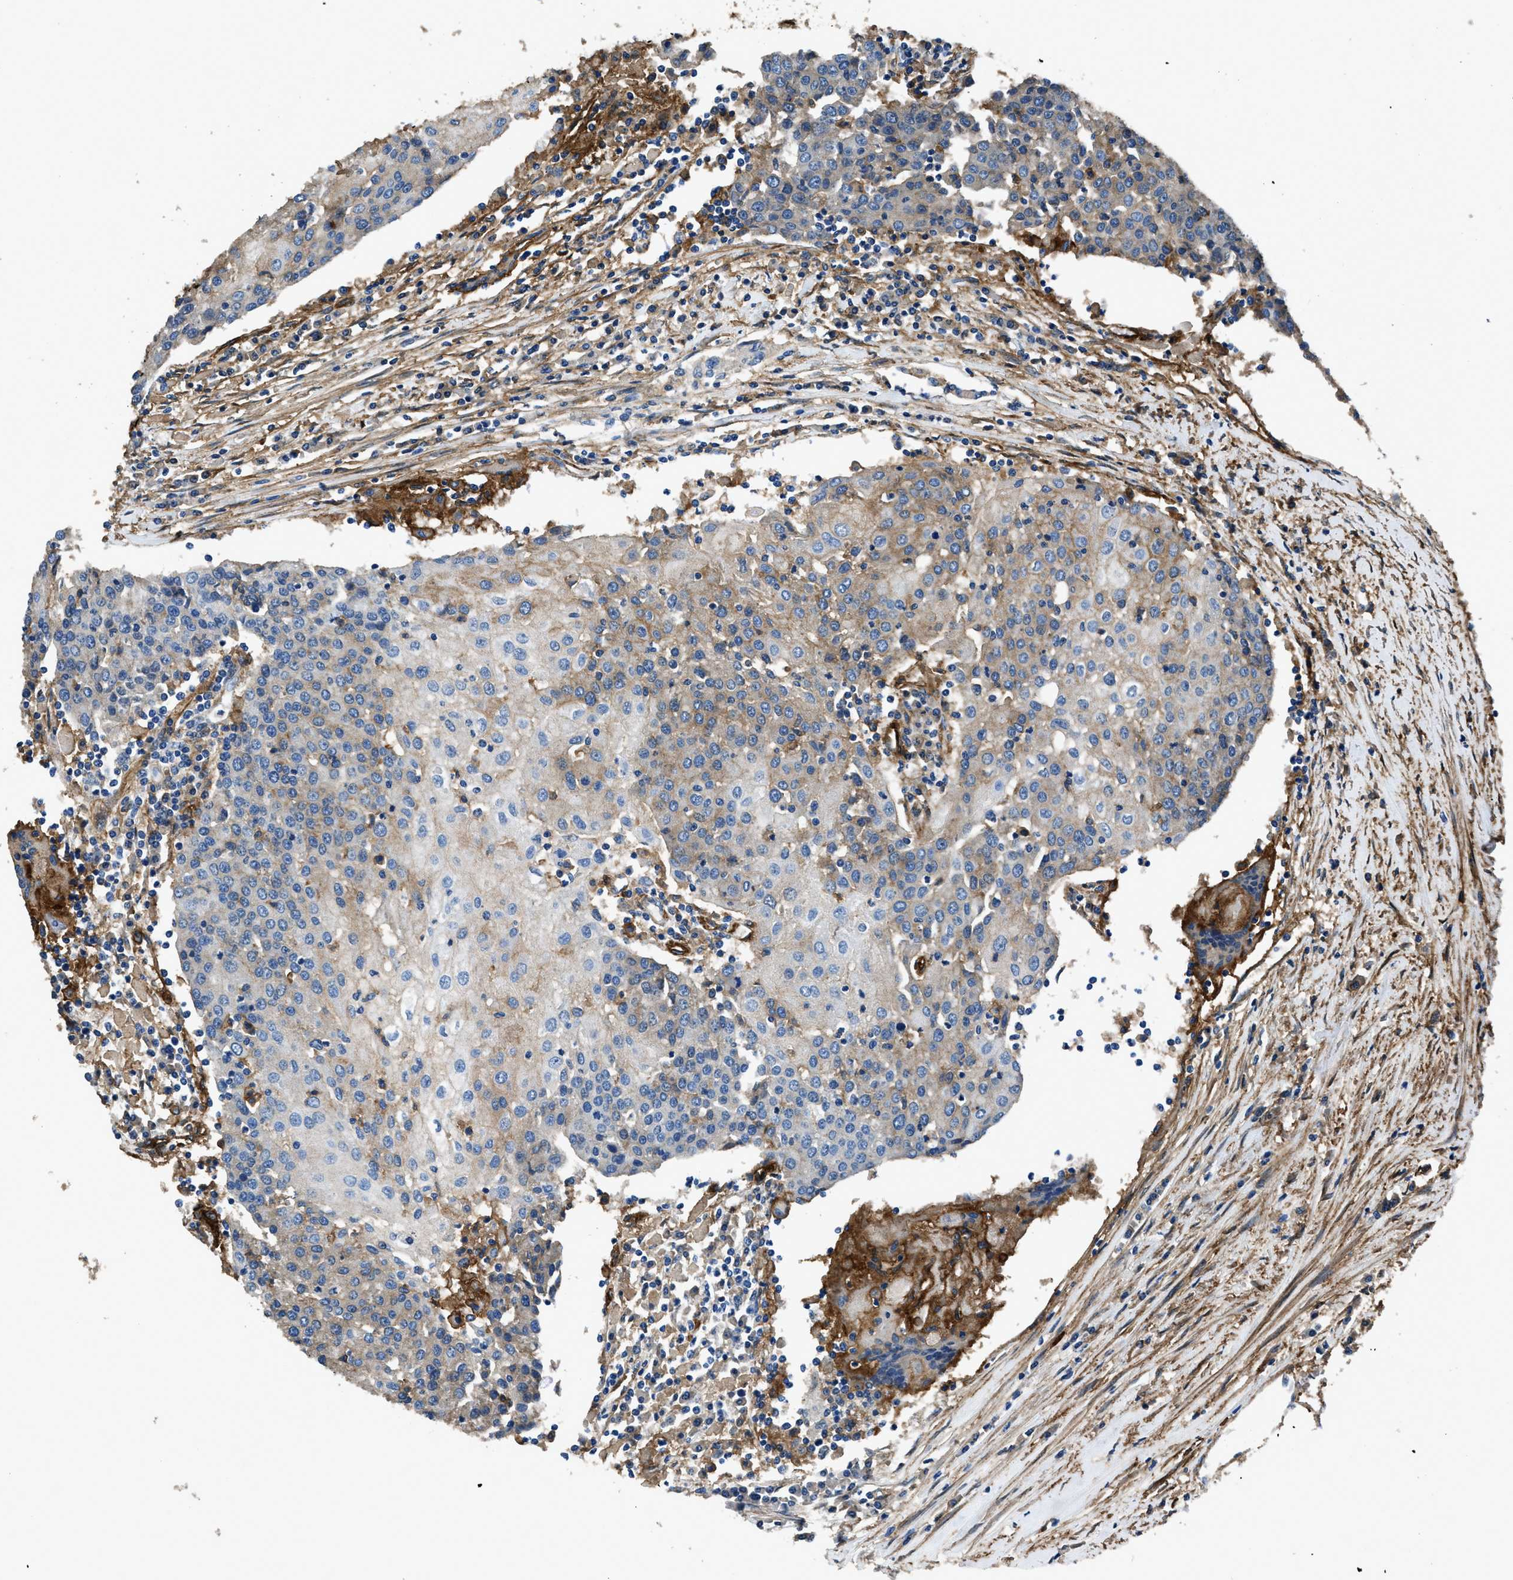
{"staining": {"intensity": "weak", "quantity": "<25%", "location": "cytoplasmic/membranous"}, "tissue": "urothelial cancer", "cell_type": "Tumor cells", "image_type": "cancer", "snomed": [{"axis": "morphology", "description": "Urothelial carcinoma, High grade"}, {"axis": "topography", "description": "Urinary bladder"}], "caption": "This photomicrograph is of high-grade urothelial carcinoma stained with IHC to label a protein in brown with the nuclei are counter-stained blue. There is no expression in tumor cells.", "gene": "CD276", "patient": {"sex": "female", "age": 85}}